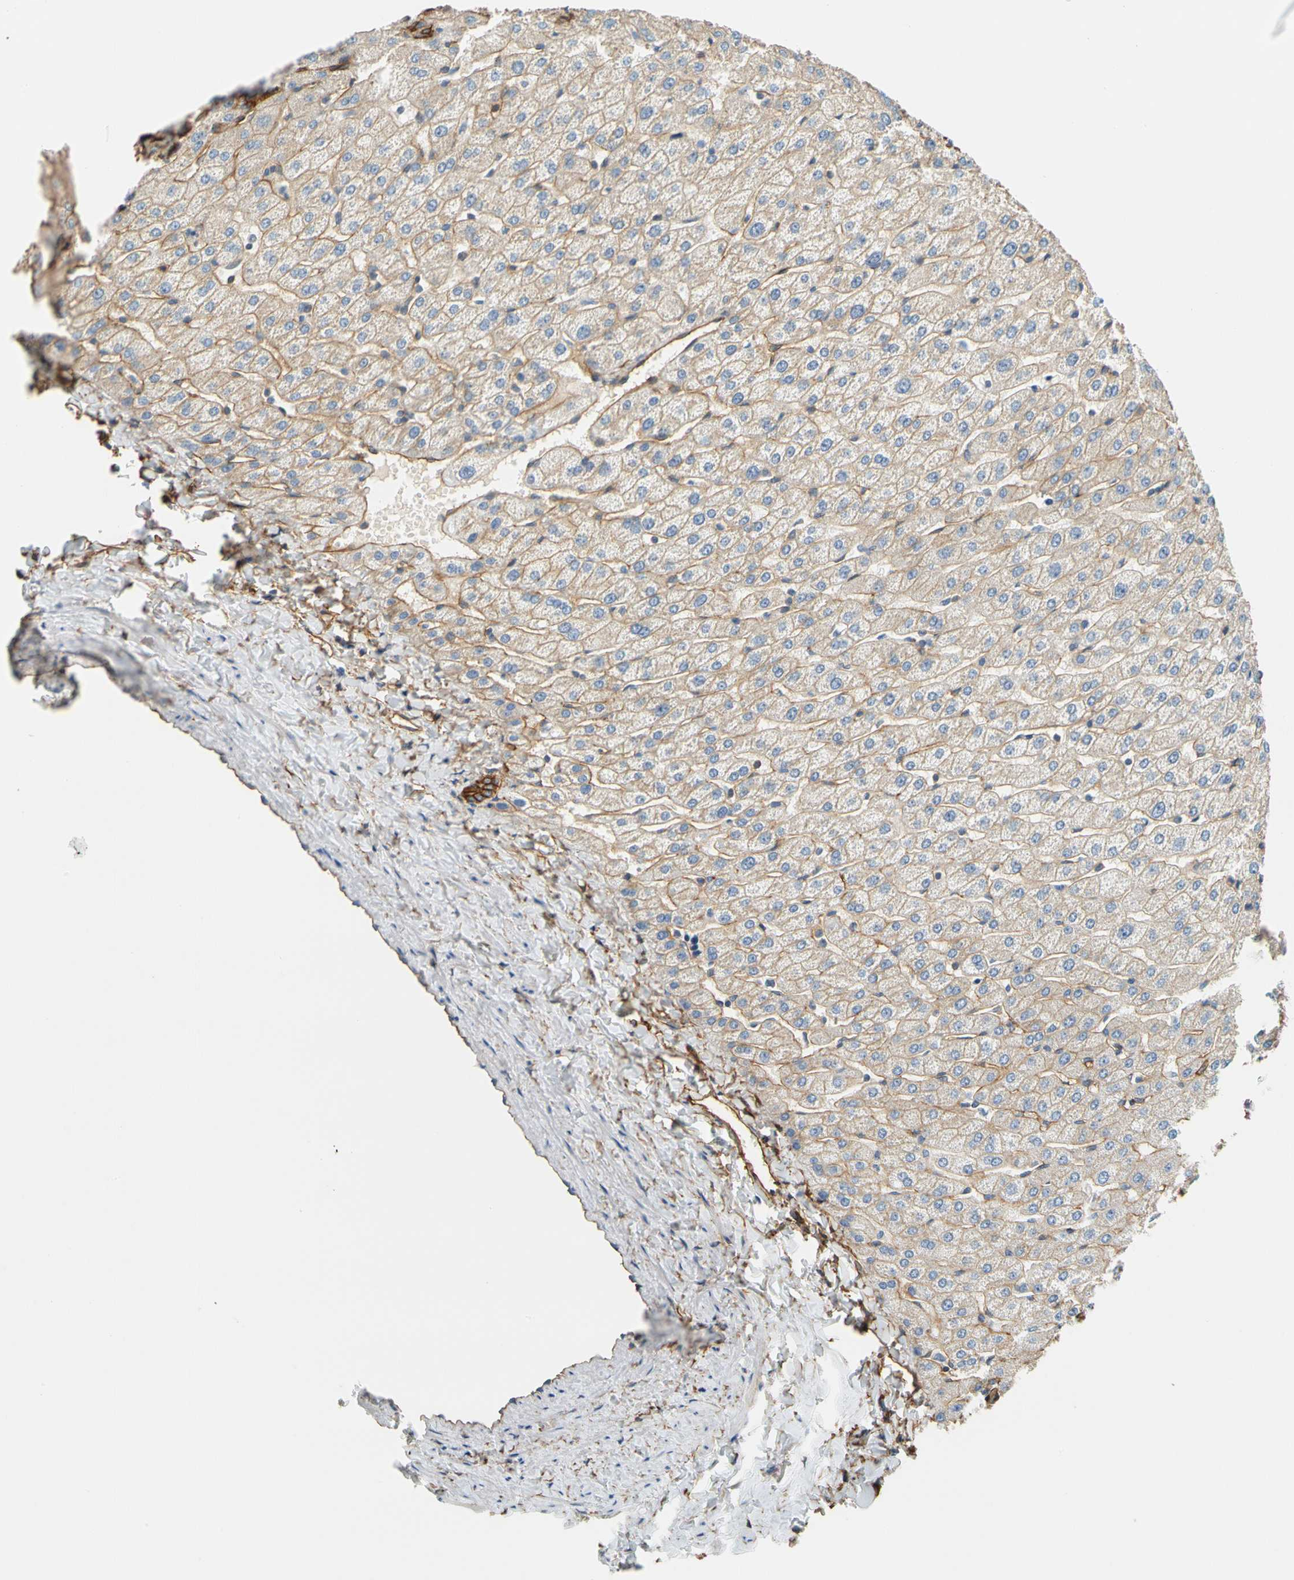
{"staining": {"intensity": "strong", "quantity": ">75%", "location": "cytoplasmic/membranous"}, "tissue": "liver", "cell_type": "Cholangiocytes", "image_type": "normal", "snomed": [{"axis": "morphology", "description": "Normal tissue, NOS"}, {"axis": "morphology", "description": "Fibrosis, NOS"}, {"axis": "topography", "description": "Liver"}], "caption": "Immunohistochemical staining of normal liver reveals >75% levels of strong cytoplasmic/membranous protein staining in approximately >75% of cholangiocytes.", "gene": "SPTAN1", "patient": {"sex": "female", "age": 29}}